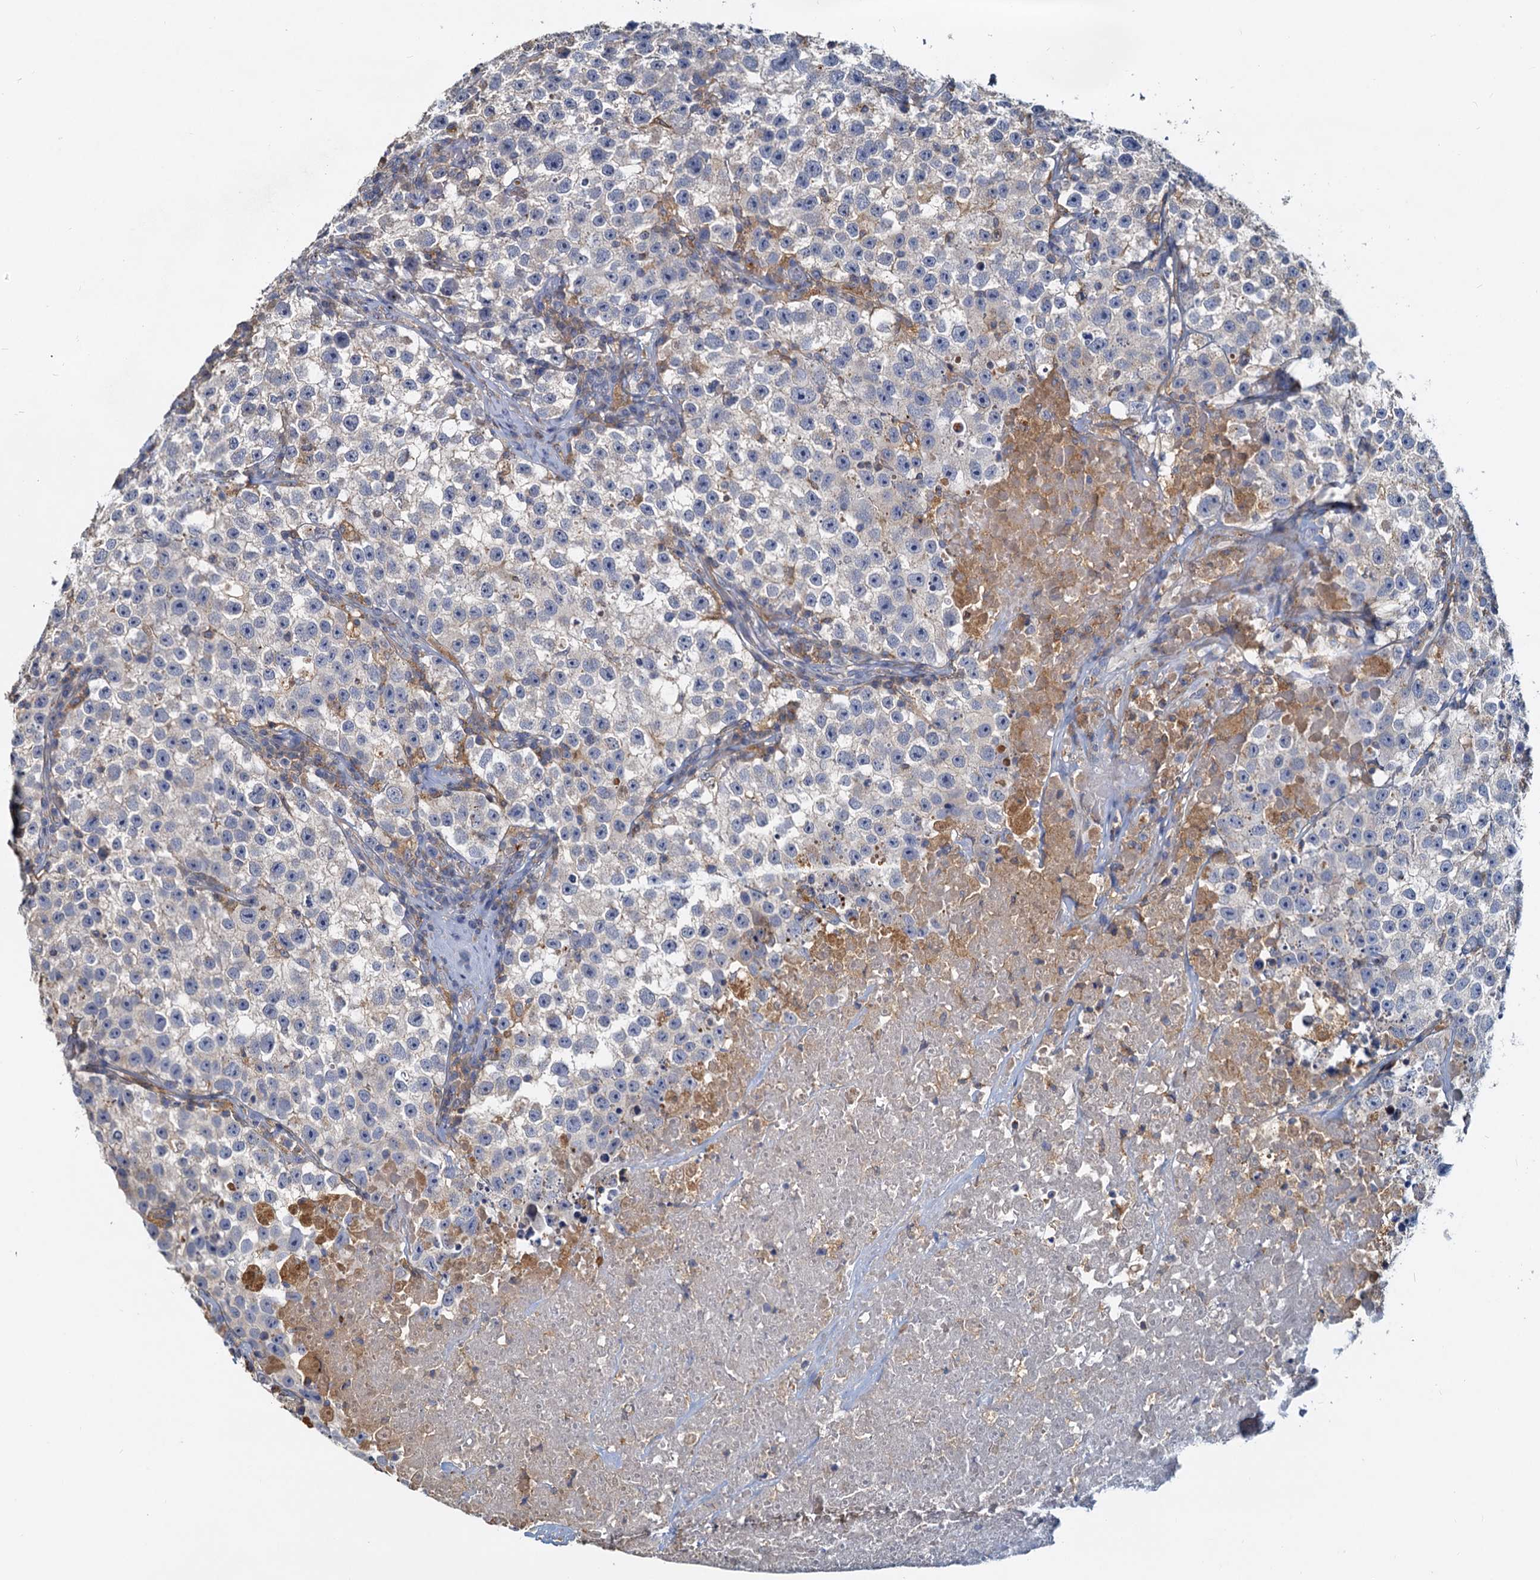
{"staining": {"intensity": "negative", "quantity": "none", "location": "none"}, "tissue": "testis cancer", "cell_type": "Tumor cells", "image_type": "cancer", "snomed": [{"axis": "morphology", "description": "Seminoma, NOS"}, {"axis": "topography", "description": "Testis"}], "caption": "This micrograph is of testis cancer (seminoma) stained with immunohistochemistry to label a protein in brown with the nuclei are counter-stained blue. There is no expression in tumor cells.", "gene": "TOLLIP", "patient": {"sex": "male", "age": 22}}